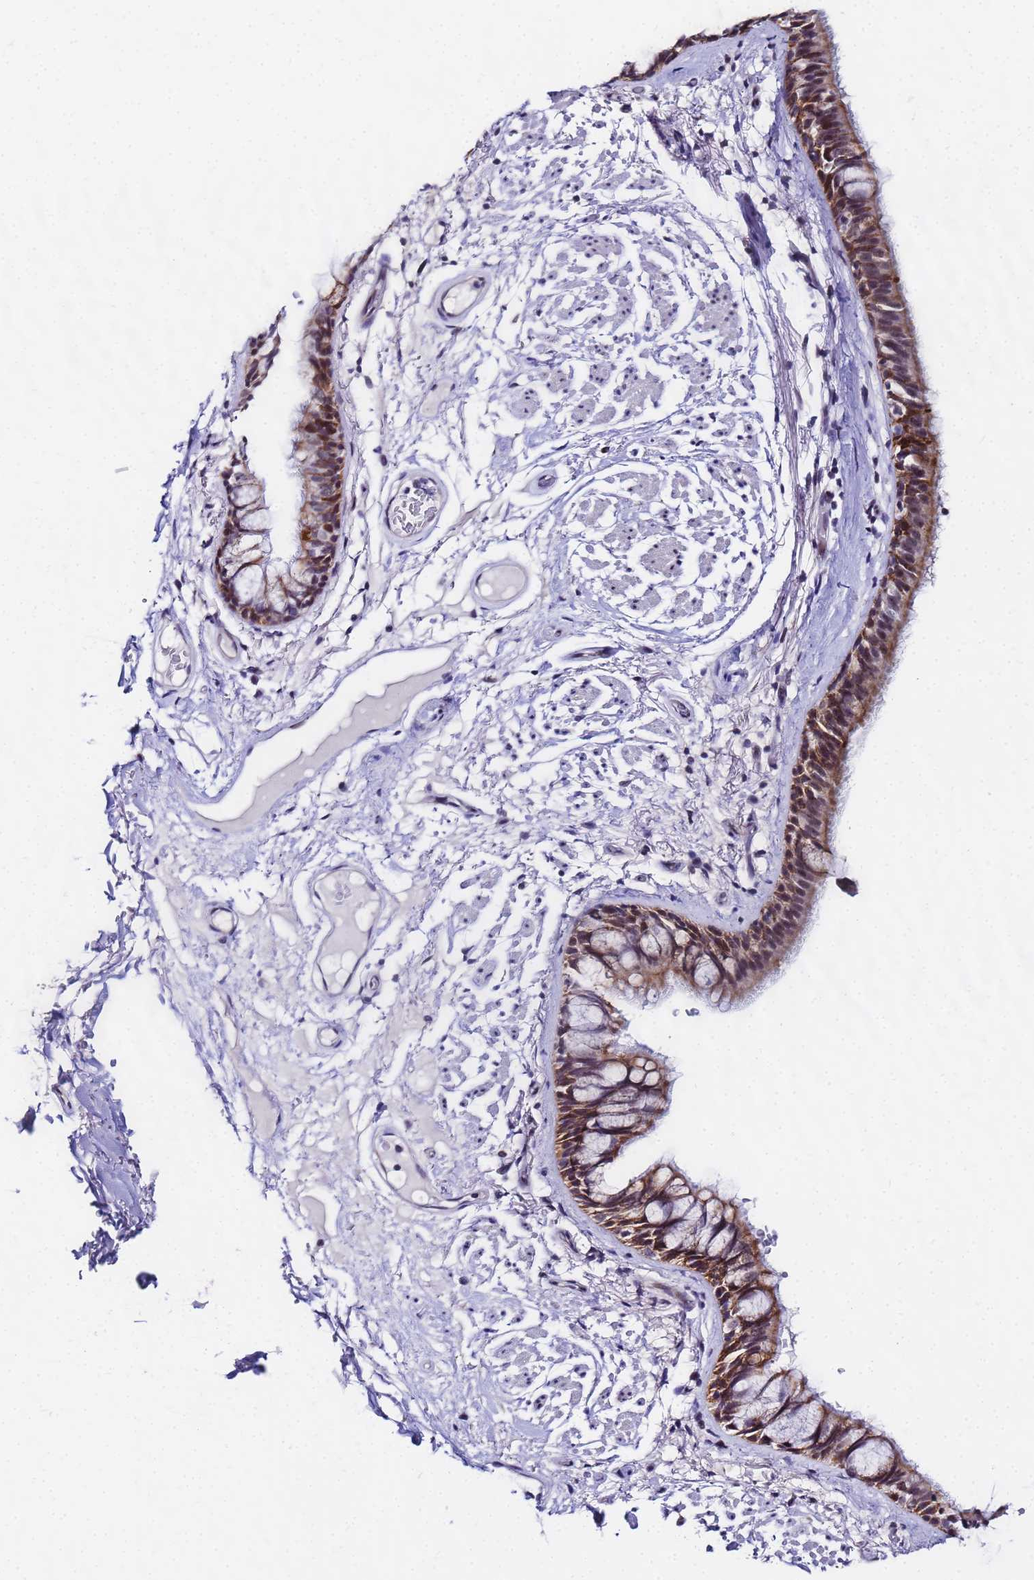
{"staining": {"intensity": "moderate", "quantity": "25%-75%", "location": "cytoplasmic/membranous"}, "tissue": "bronchus", "cell_type": "Respiratory epithelial cells", "image_type": "normal", "snomed": [{"axis": "morphology", "description": "Normal tissue, NOS"}, {"axis": "topography", "description": "Bronchus"}], "caption": "Human bronchus stained with a brown dye demonstrates moderate cytoplasmic/membranous positive expression in about 25%-75% of respiratory epithelial cells.", "gene": "CKMT1A", "patient": {"sex": "male", "age": 70}}